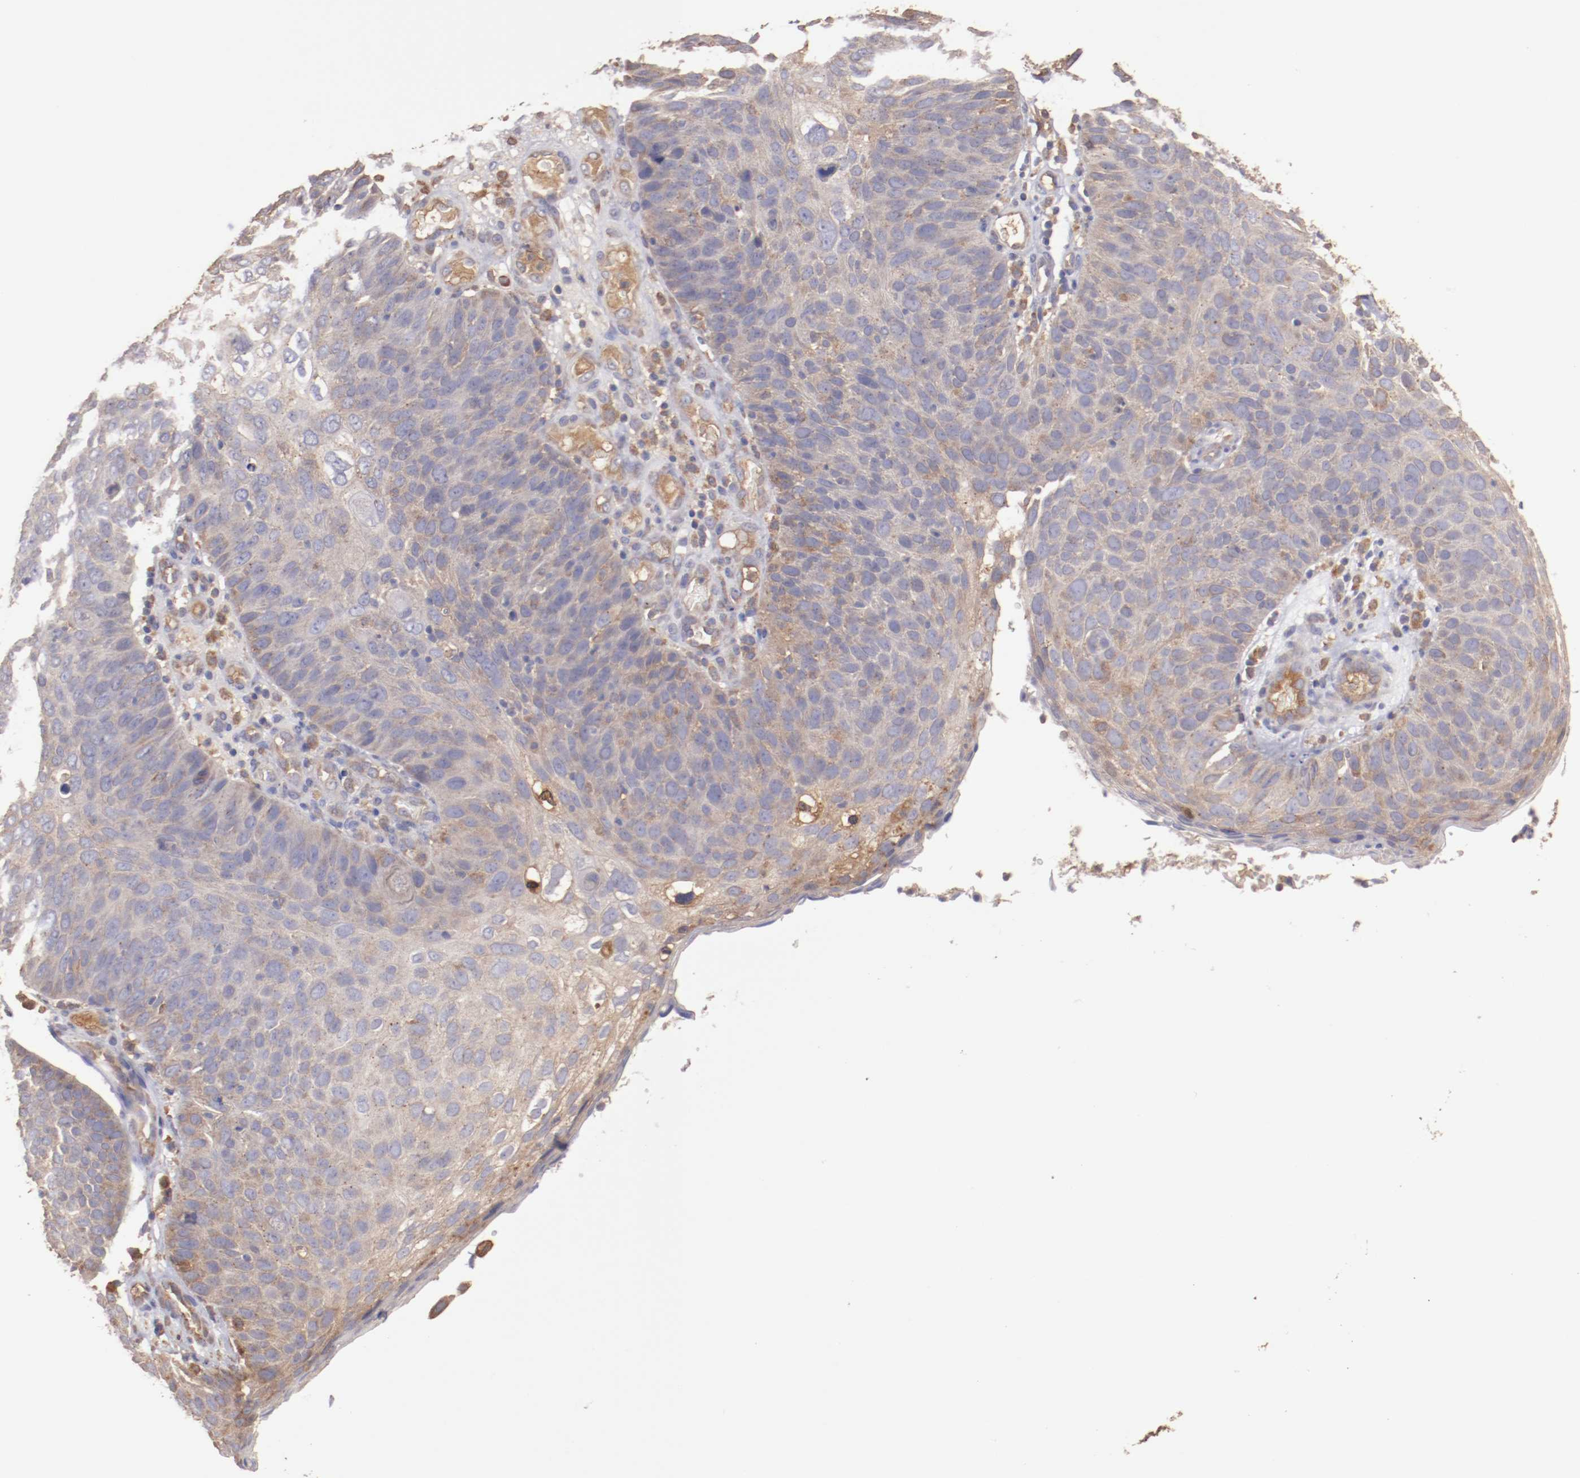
{"staining": {"intensity": "weak", "quantity": ">75%", "location": "cytoplasmic/membranous"}, "tissue": "skin cancer", "cell_type": "Tumor cells", "image_type": "cancer", "snomed": [{"axis": "morphology", "description": "Squamous cell carcinoma, NOS"}, {"axis": "topography", "description": "Skin"}], "caption": "Tumor cells reveal low levels of weak cytoplasmic/membranous positivity in about >75% of cells in human skin squamous cell carcinoma.", "gene": "NFKBIE", "patient": {"sex": "male", "age": 87}}